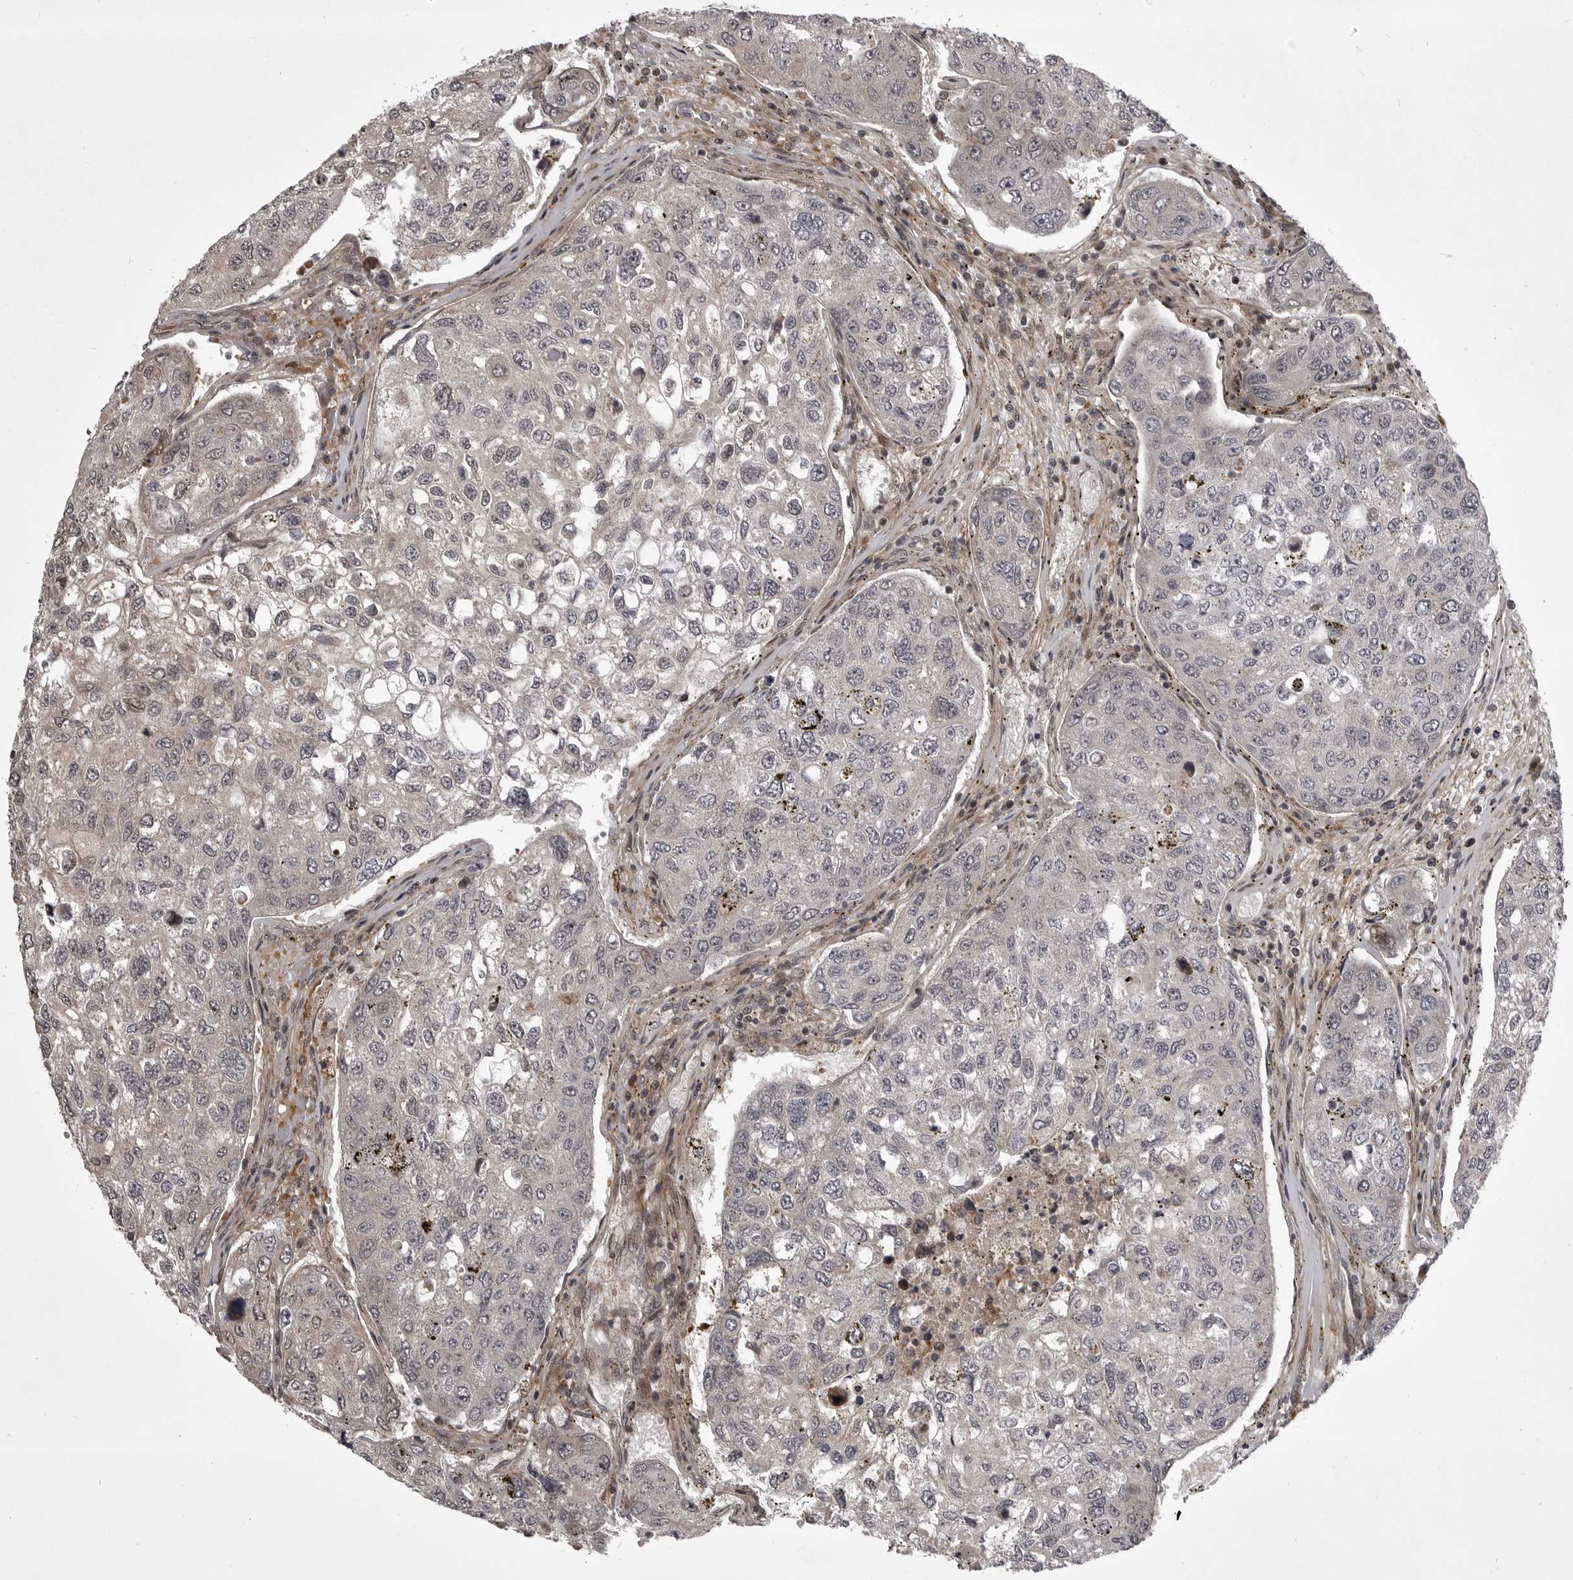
{"staining": {"intensity": "negative", "quantity": "none", "location": "none"}, "tissue": "urothelial cancer", "cell_type": "Tumor cells", "image_type": "cancer", "snomed": [{"axis": "morphology", "description": "Urothelial carcinoma, High grade"}, {"axis": "topography", "description": "Lymph node"}, {"axis": "topography", "description": "Urinary bladder"}], "caption": "Tumor cells are negative for brown protein staining in high-grade urothelial carcinoma.", "gene": "SNX16", "patient": {"sex": "male", "age": 51}}